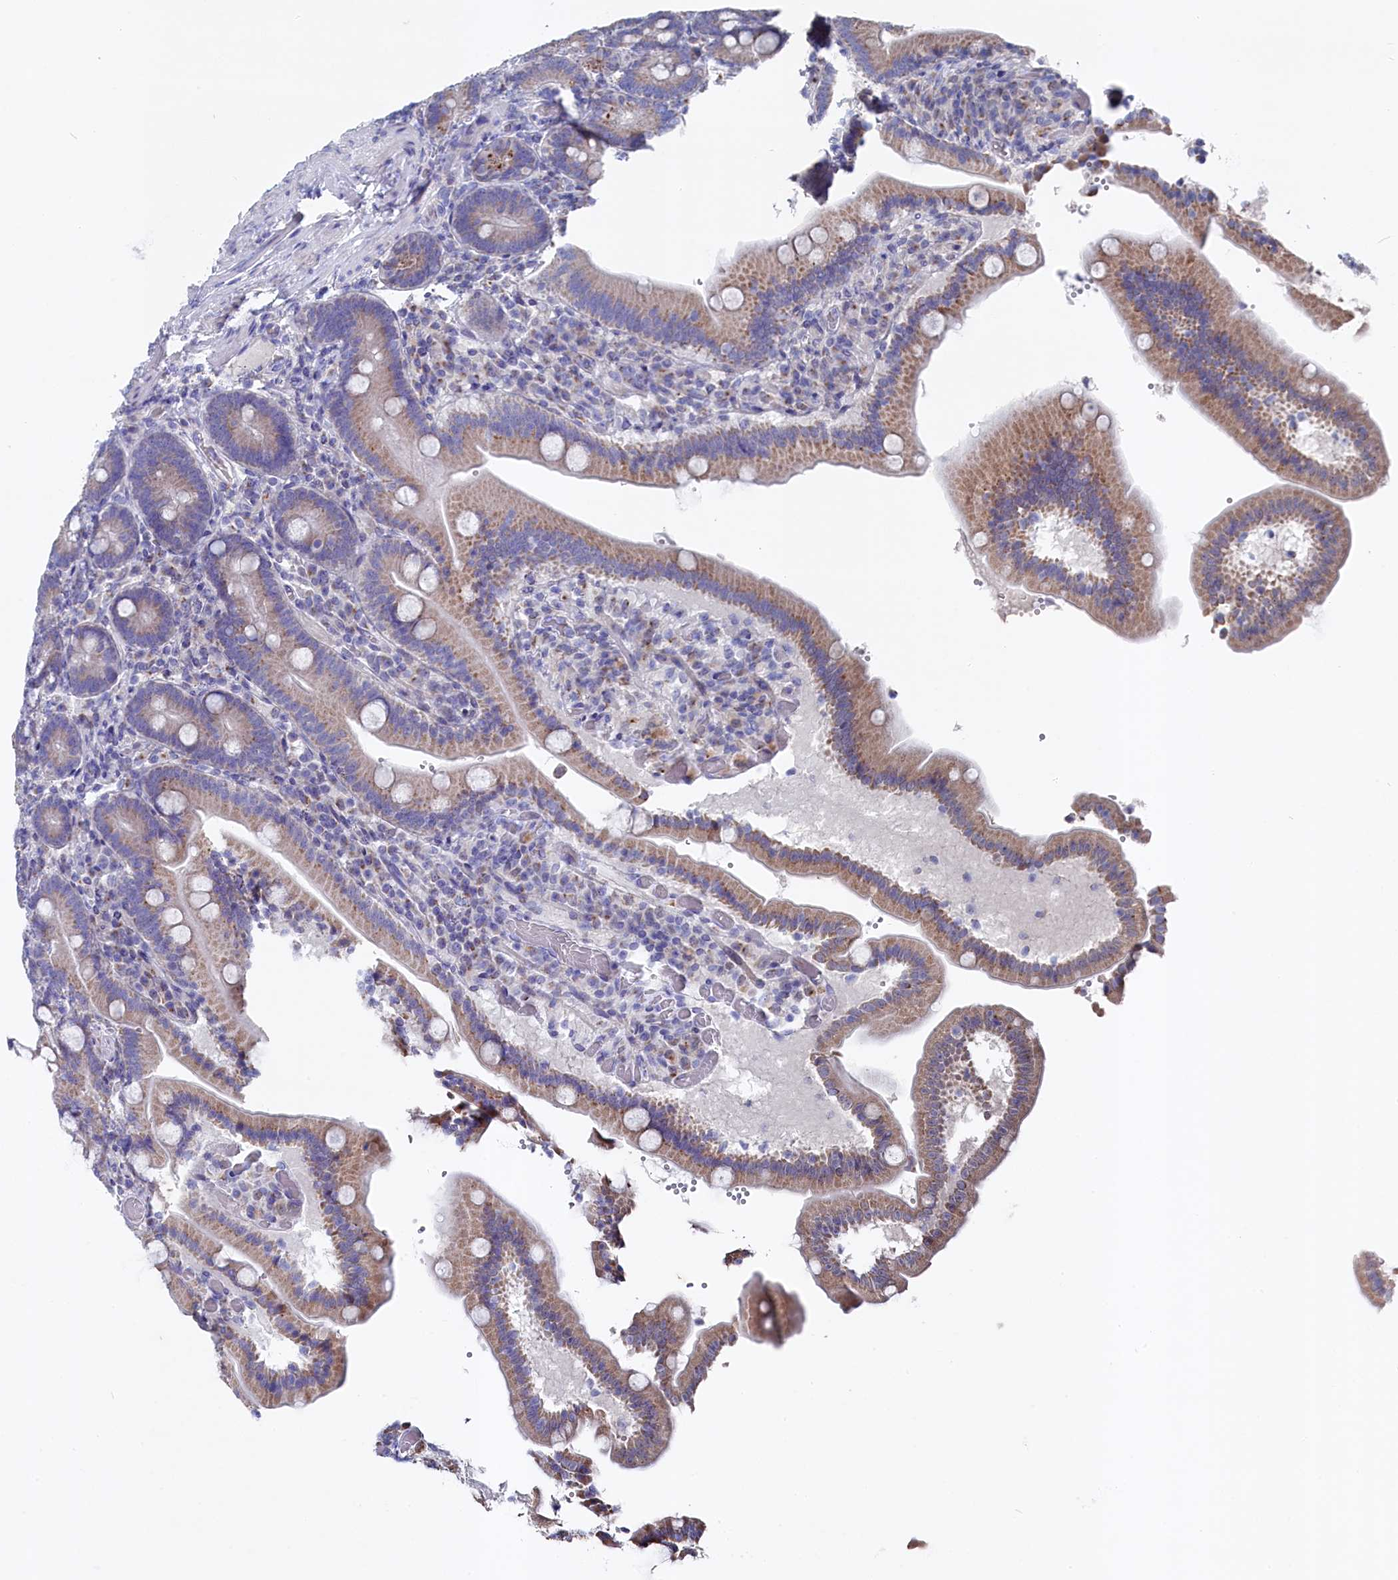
{"staining": {"intensity": "moderate", "quantity": ">75%", "location": "cytoplasmic/membranous"}, "tissue": "duodenum", "cell_type": "Glandular cells", "image_type": "normal", "snomed": [{"axis": "morphology", "description": "Normal tissue, NOS"}, {"axis": "topography", "description": "Duodenum"}], "caption": "Protein expression analysis of benign duodenum displays moderate cytoplasmic/membranous positivity in approximately >75% of glandular cells.", "gene": "GPR108", "patient": {"sex": "female", "age": 62}}